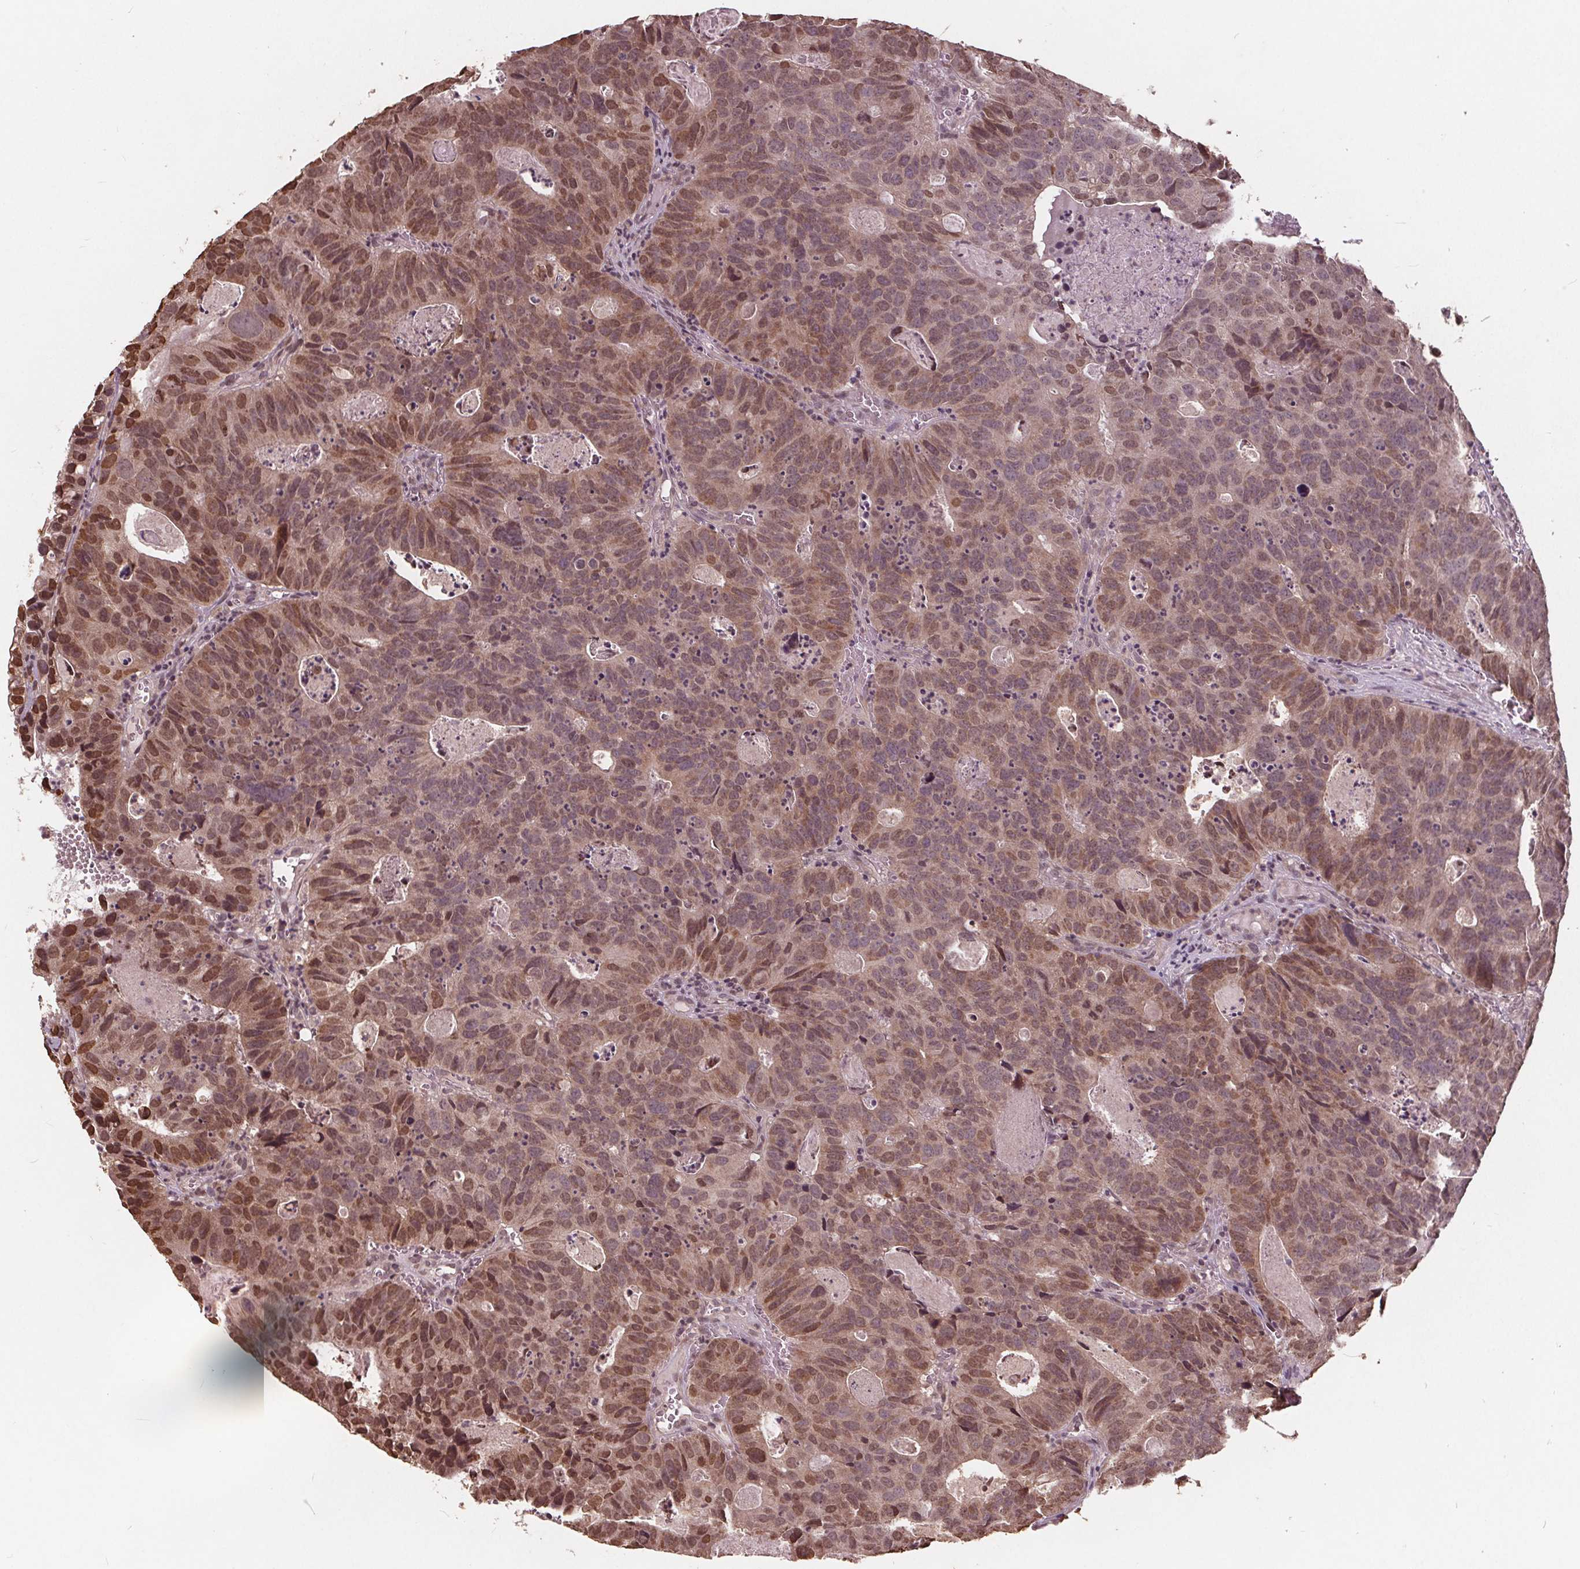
{"staining": {"intensity": "moderate", "quantity": ">75%", "location": "nuclear"}, "tissue": "head and neck cancer", "cell_type": "Tumor cells", "image_type": "cancer", "snomed": [{"axis": "morphology", "description": "Adenocarcinoma, NOS"}, {"axis": "topography", "description": "Head-Neck"}], "caption": "Immunohistochemistry (DAB) staining of human adenocarcinoma (head and neck) demonstrates moderate nuclear protein staining in approximately >75% of tumor cells. The staining was performed using DAB (3,3'-diaminobenzidine) to visualize the protein expression in brown, while the nuclei were stained in blue with hematoxylin (Magnification: 20x).", "gene": "HIF1AN", "patient": {"sex": "male", "age": 62}}